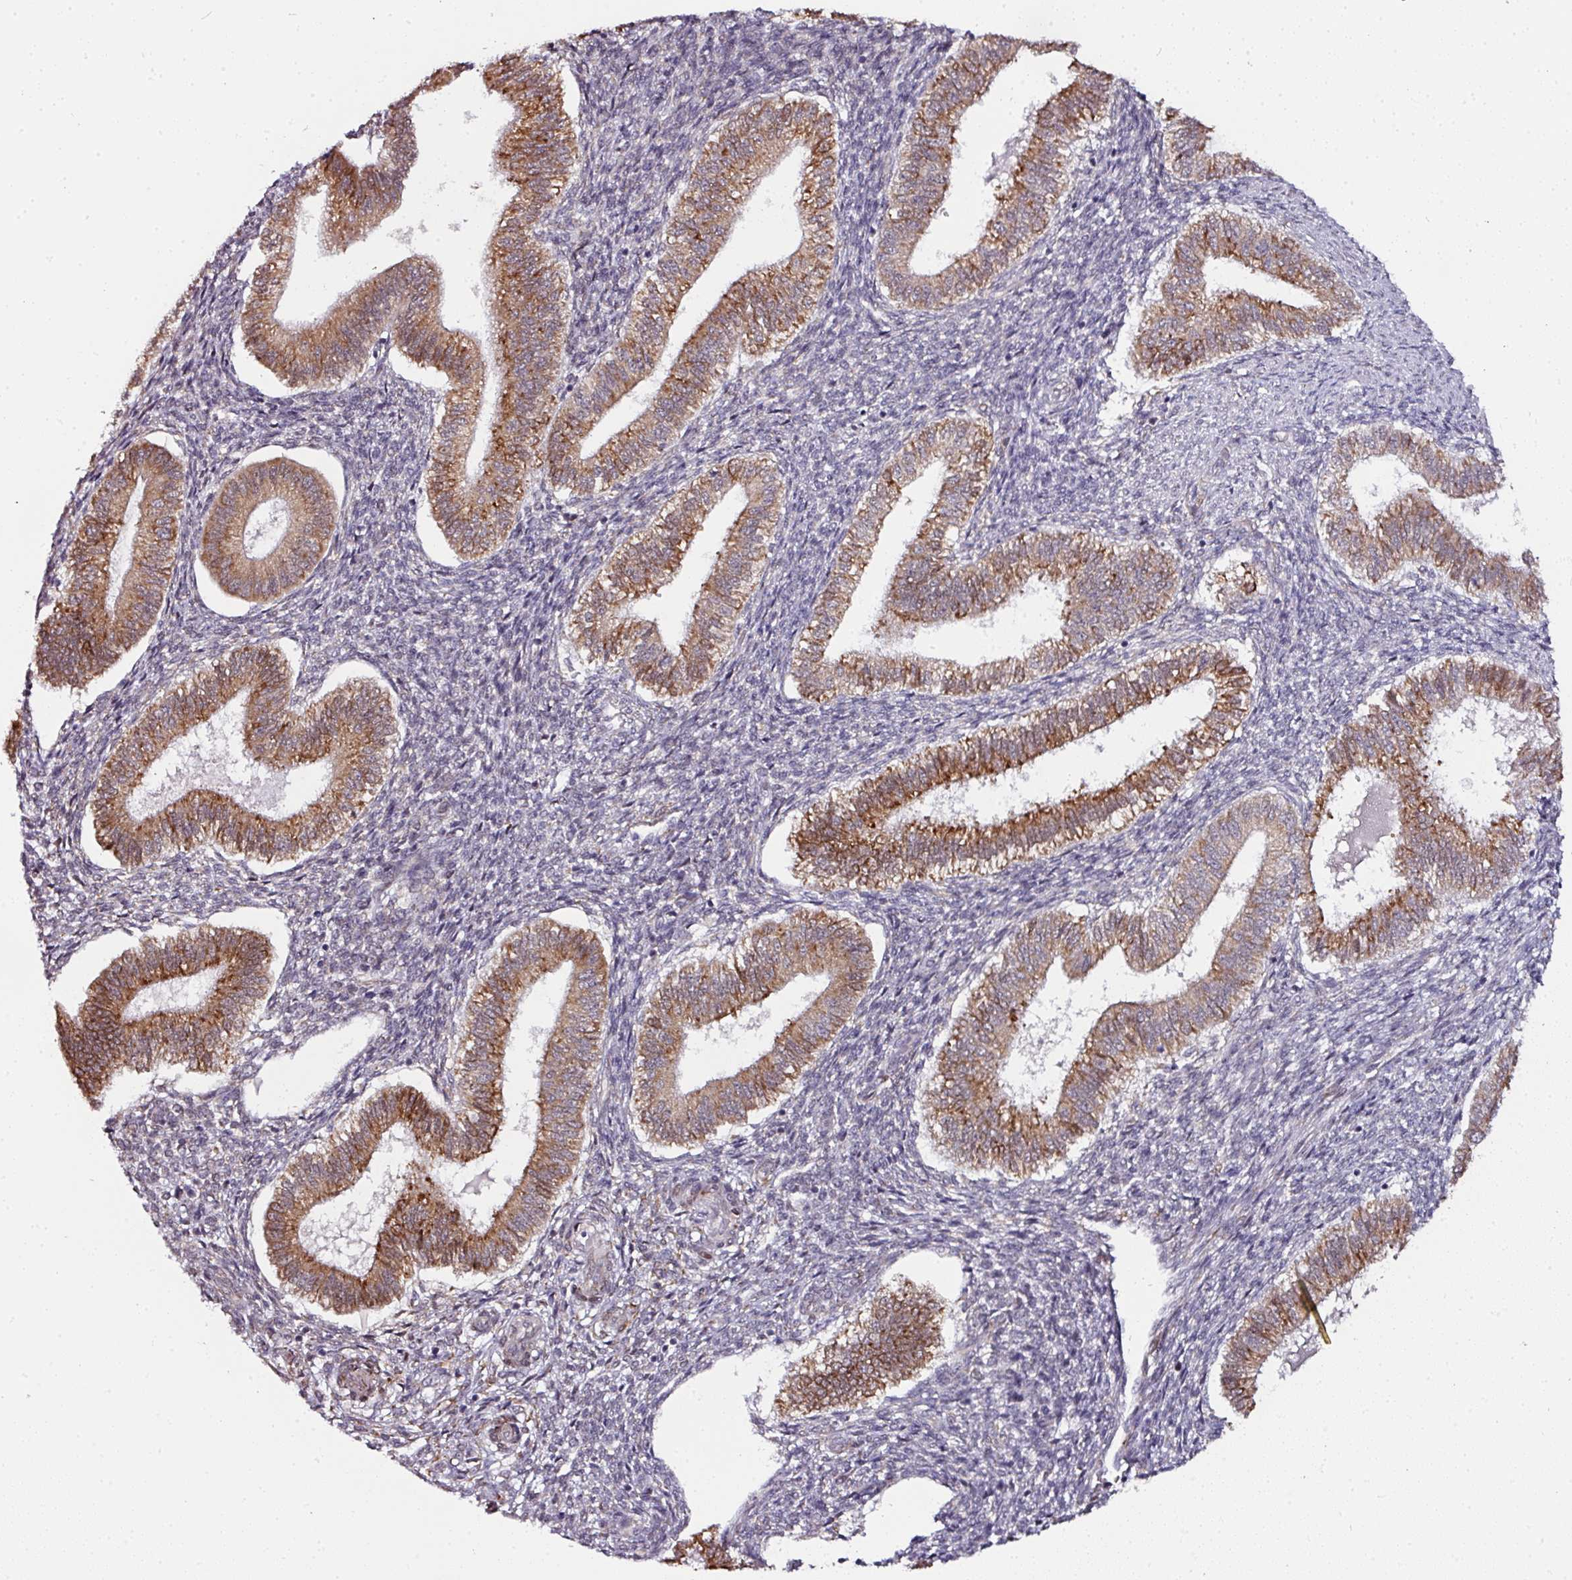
{"staining": {"intensity": "weak", "quantity": "<25%", "location": "nuclear"}, "tissue": "endometrium", "cell_type": "Cells in endometrial stroma", "image_type": "normal", "snomed": [{"axis": "morphology", "description": "Normal tissue, NOS"}, {"axis": "topography", "description": "Endometrium"}], "caption": "DAB immunohistochemical staining of normal endometrium reveals no significant expression in cells in endometrial stroma. (Stains: DAB immunohistochemistry (IHC) with hematoxylin counter stain, Microscopy: brightfield microscopy at high magnification).", "gene": "APOLD1", "patient": {"sex": "female", "age": 25}}